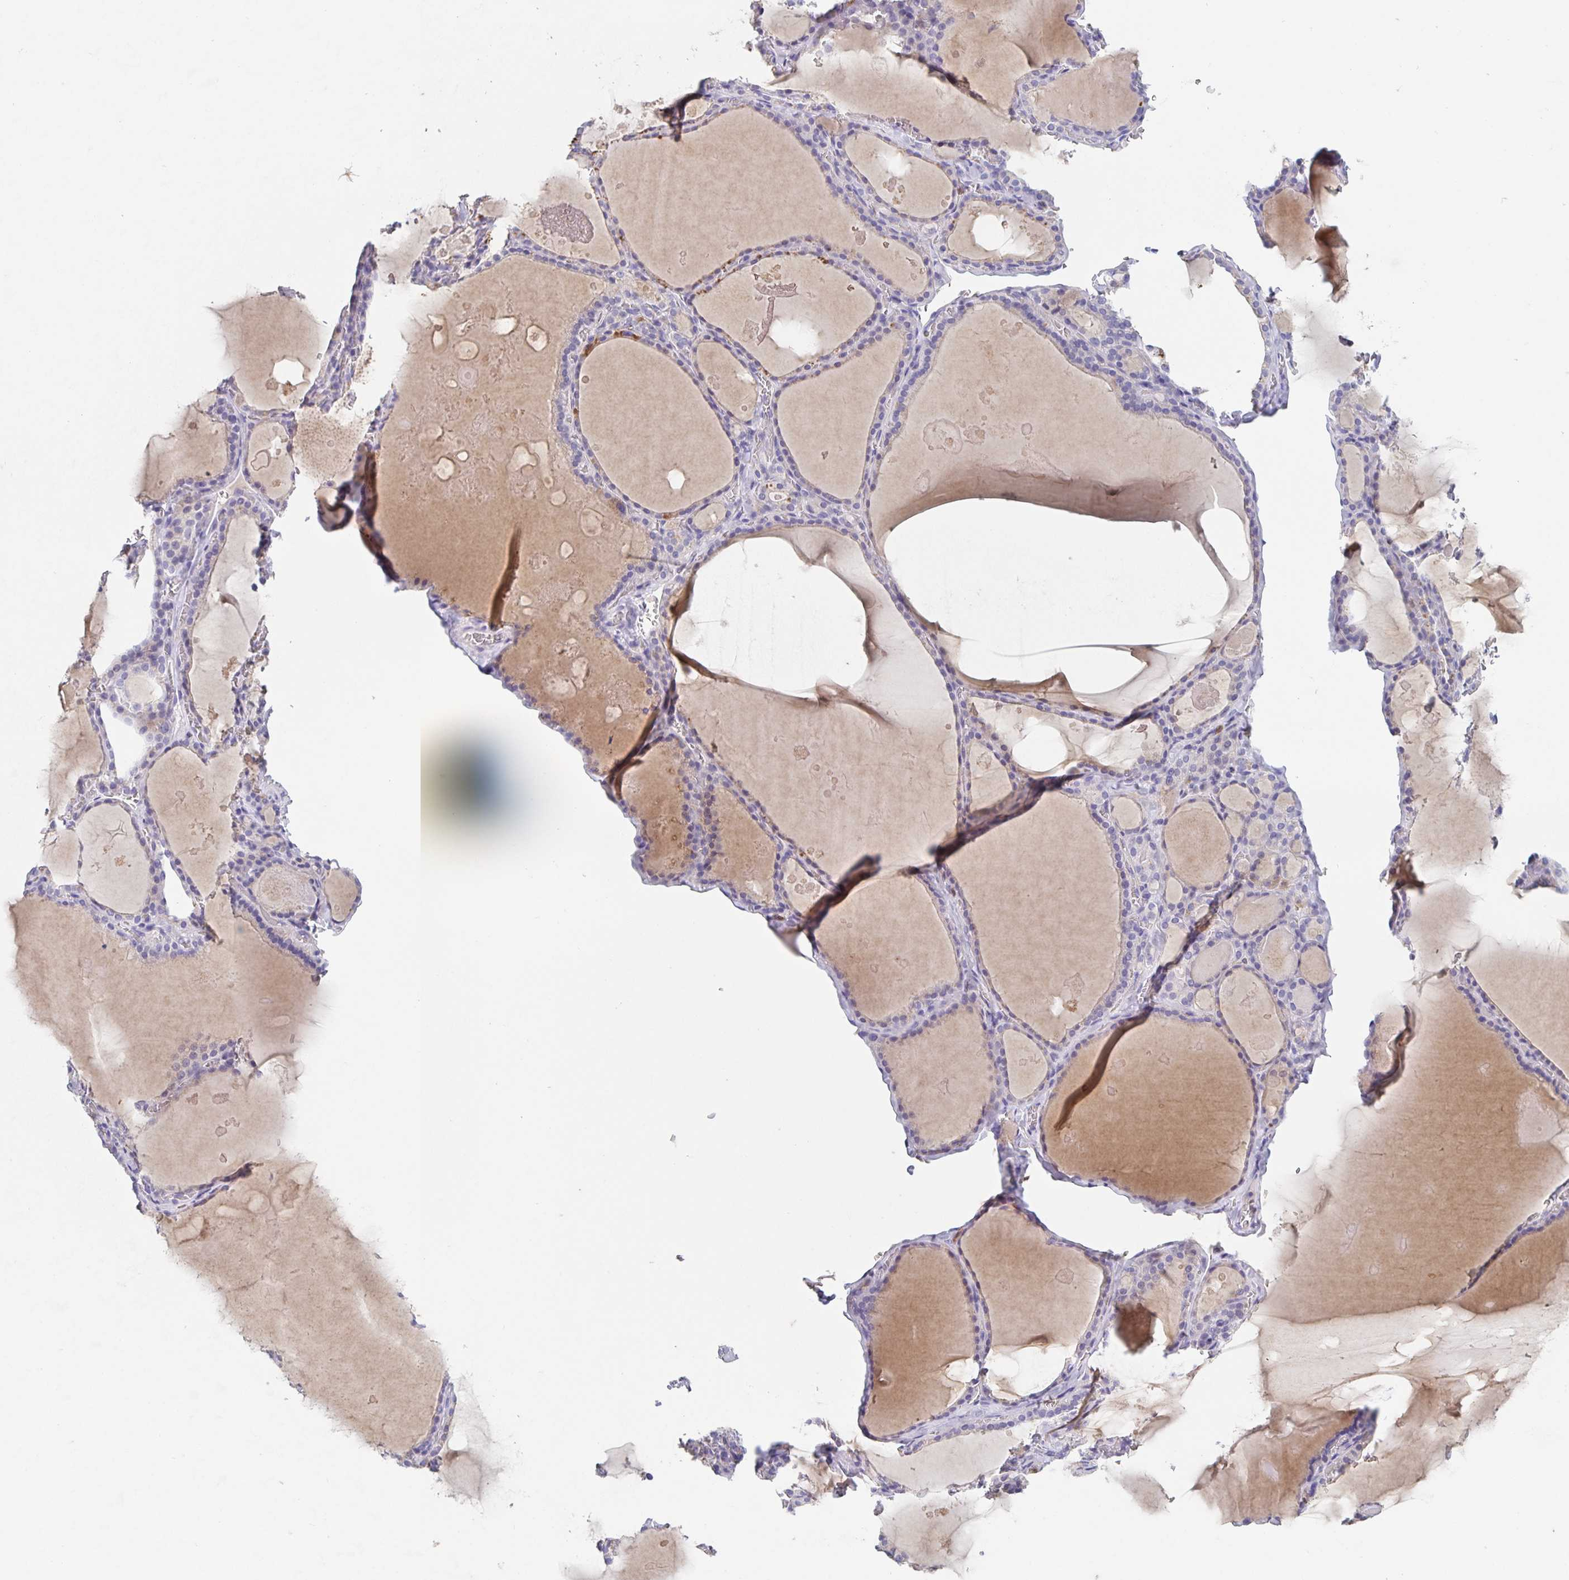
{"staining": {"intensity": "moderate", "quantity": "<25%", "location": "cytoplasmic/membranous"}, "tissue": "thyroid gland", "cell_type": "Glandular cells", "image_type": "normal", "snomed": [{"axis": "morphology", "description": "Normal tissue, NOS"}, {"axis": "topography", "description": "Thyroid gland"}], "caption": "Immunohistochemical staining of normal human thyroid gland reveals low levels of moderate cytoplasmic/membranous staining in approximately <25% of glandular cells.", "gene": "CDC42BPG", "patient": {"sex": "male", "age": 56}}